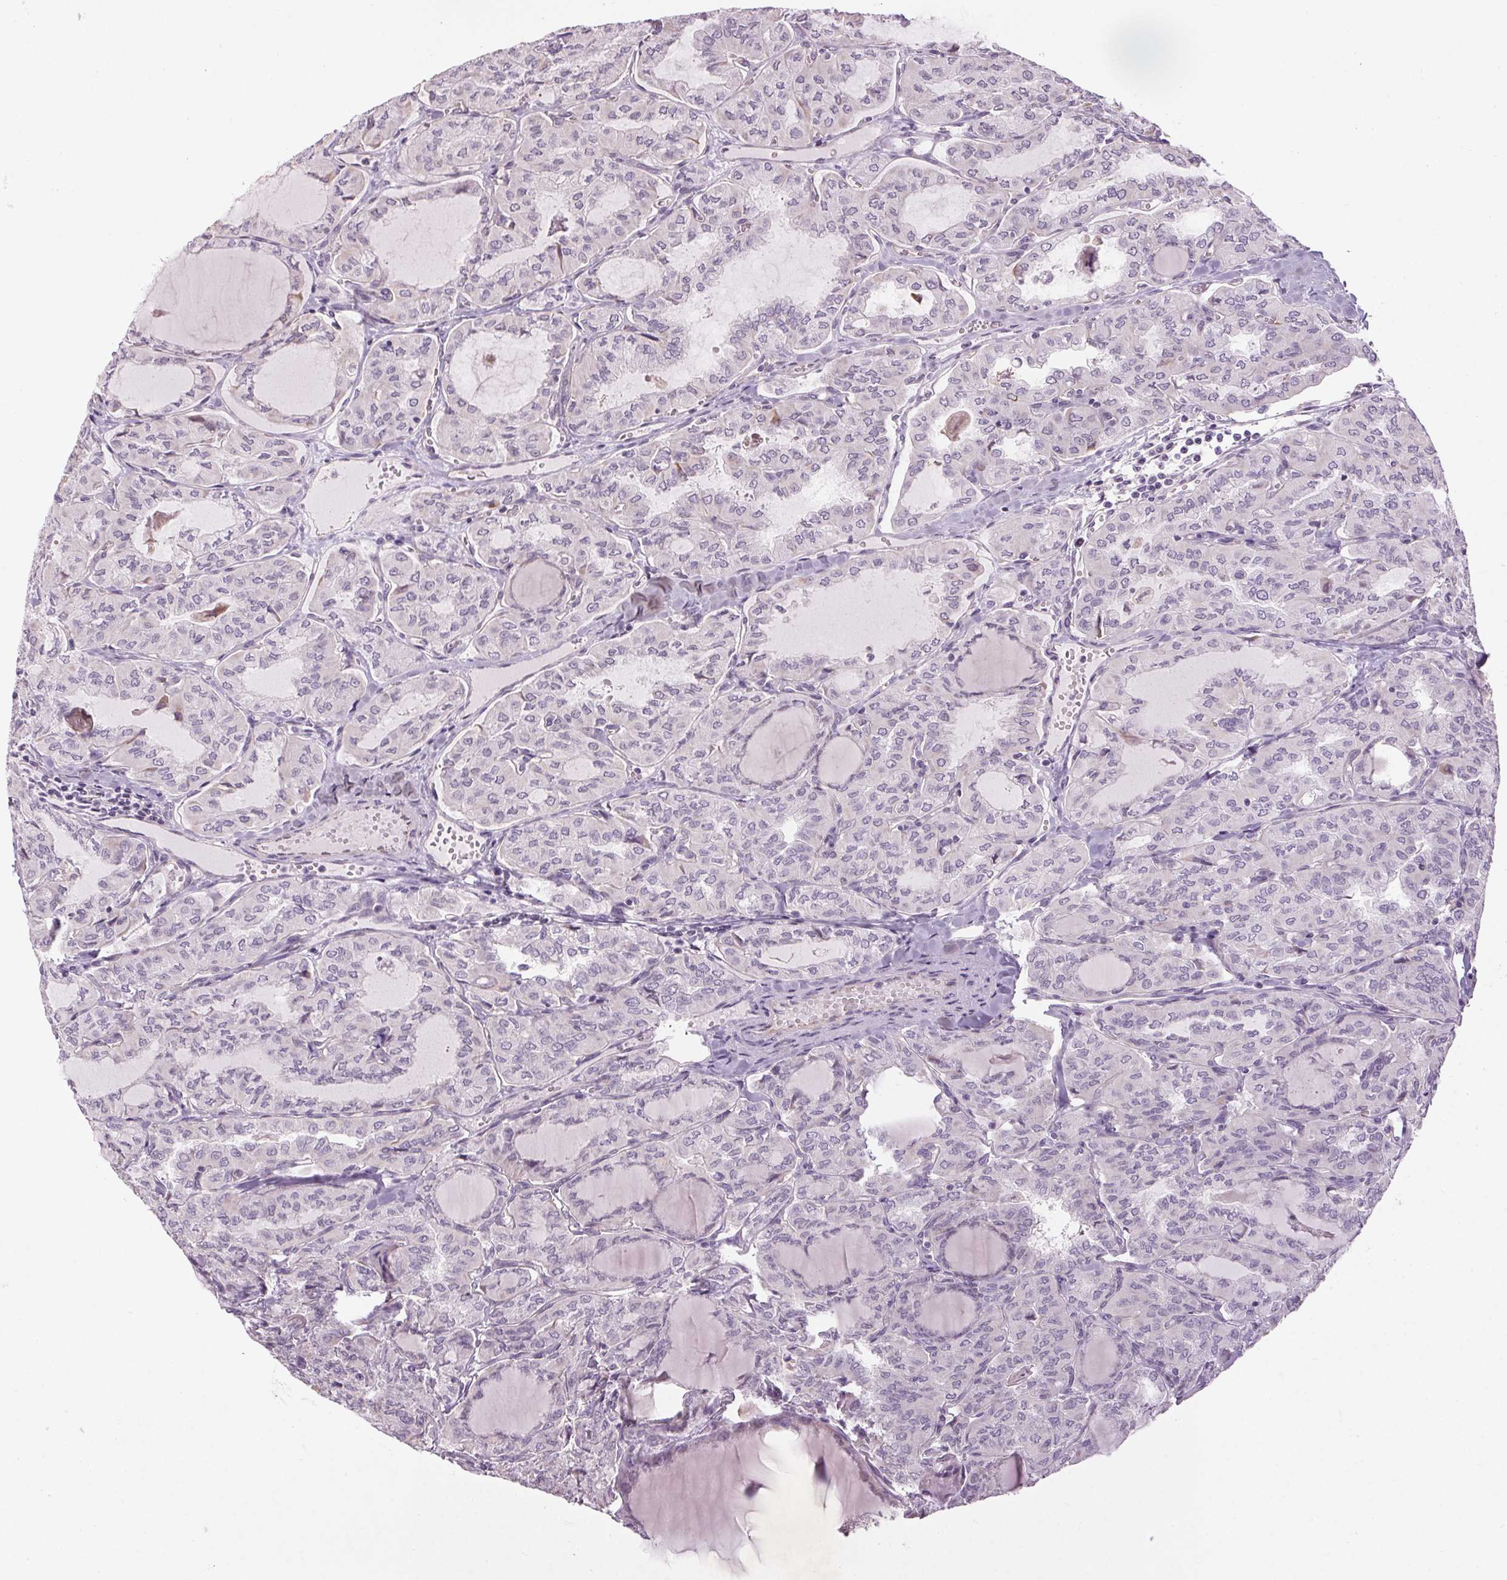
{"staining": {"intensity": "negative", "quantity": "none", "location": "none"}, "tissue": "thyroid cancer", "cell_type": "Tumor cells", "image_type": "cancer", "snomed": [{"axis": "morphology", "description": "Papillary adenocarcinoma, NOS"}, {"axis": "topography", "description": "Thyroid gland"}], "caption": "Tumor cells are negative for brown protein staining in thyroid cancer.", "gene": "CCSER1", "patient": {"sex": "male", "age": 20}}